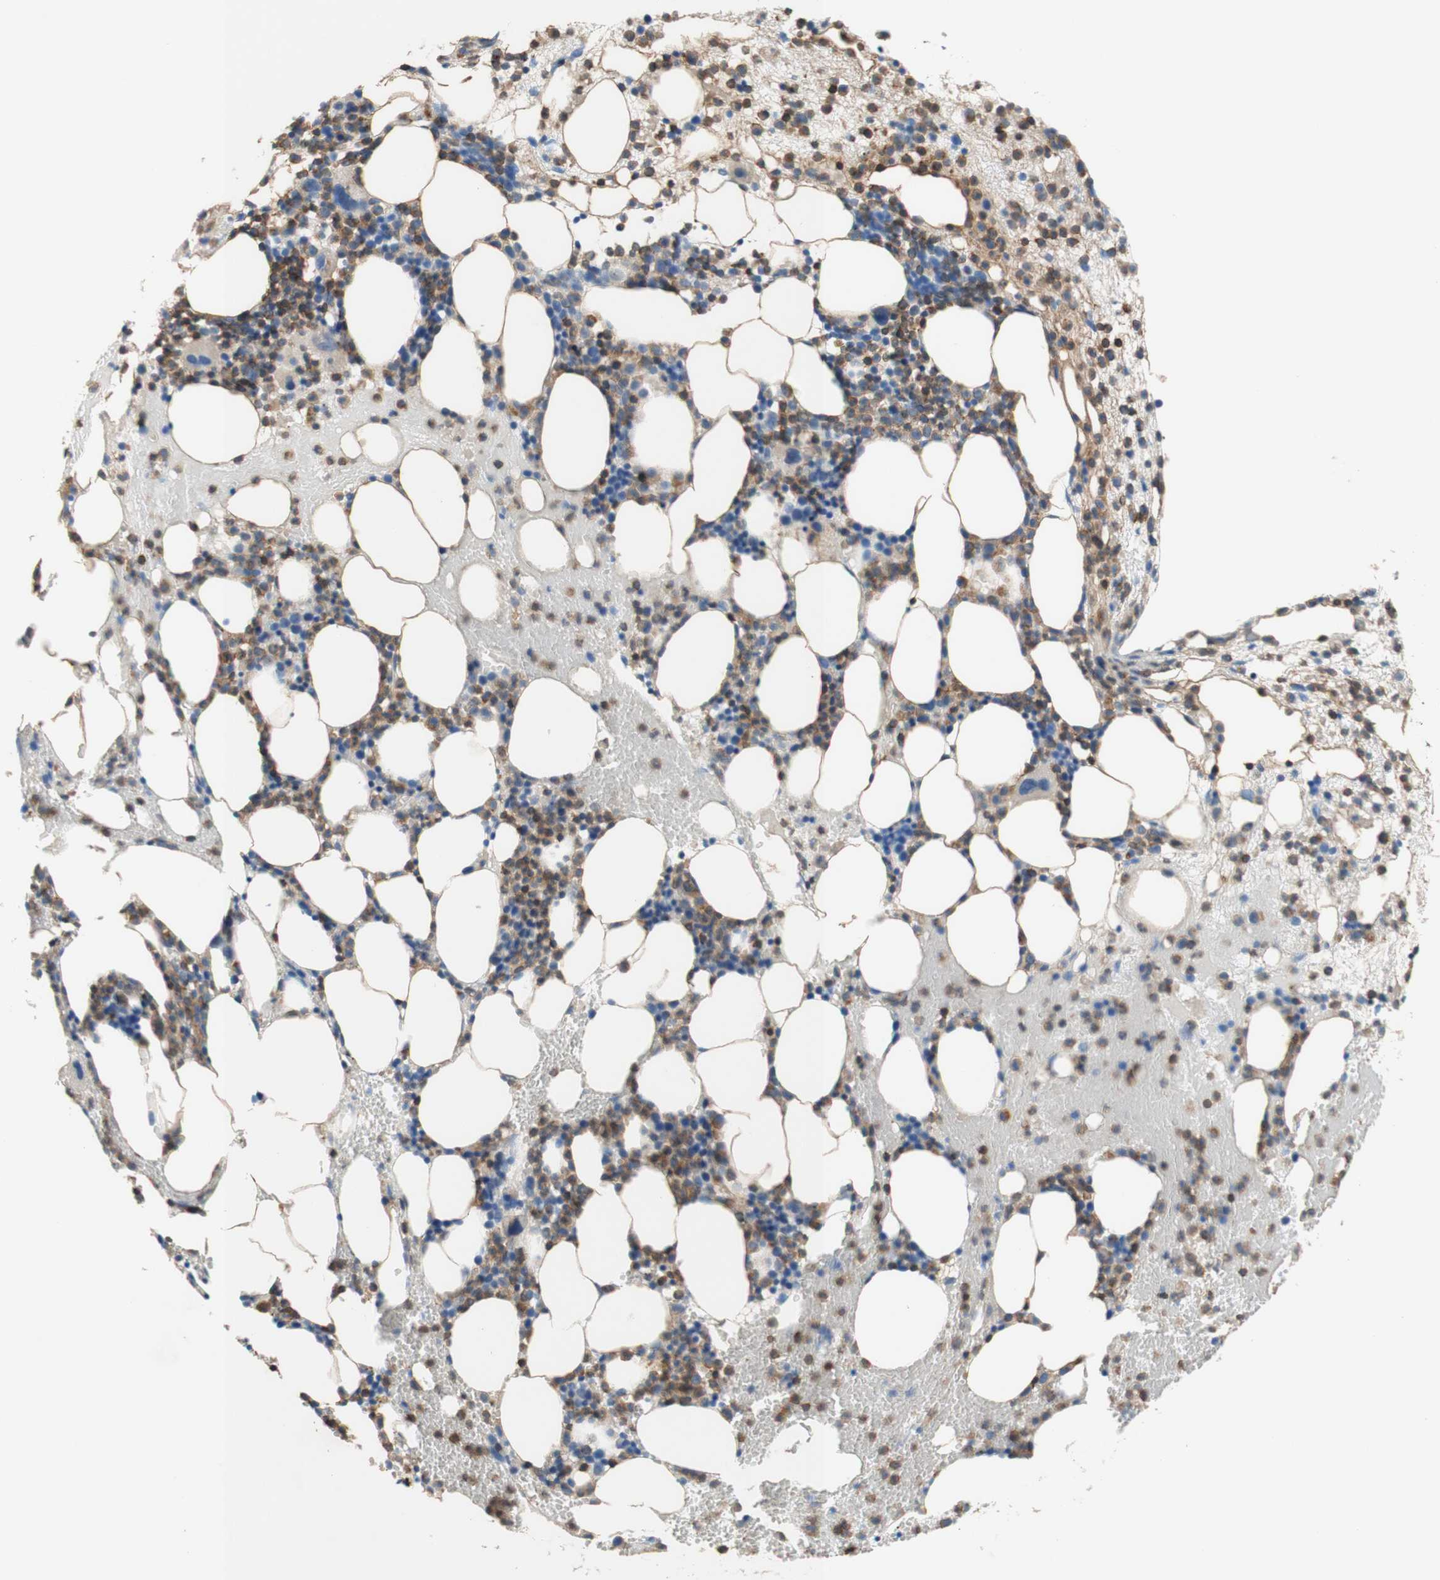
{"staining": {"intensity": "moderate", "quantity": "25%-75%", "location": "cytoplasmic/membranous"}, "tissue": "bone marrow", "cell_type": "Hematopoietic cells", "image_type": "normal", "snomed": [{"axis": "morphology", "description": "Normal tissue, NOS"}, {"axis": "morphology", "description": "Inflammation, NOS"}, {"axis": "topography", "description": "Bone marrow"}], "caption": "The image reveals immunohistochemical staining of unremarkable bone marrow. There is moderate cytoplasmic/membranous expression is seen in approximately 25%-75% of hematopoietic cells. (Brightfield microscopy of DAB IHC at high magnification).", "gene": "SPINK6", "patient": {"sex": "female", "age": 79}}